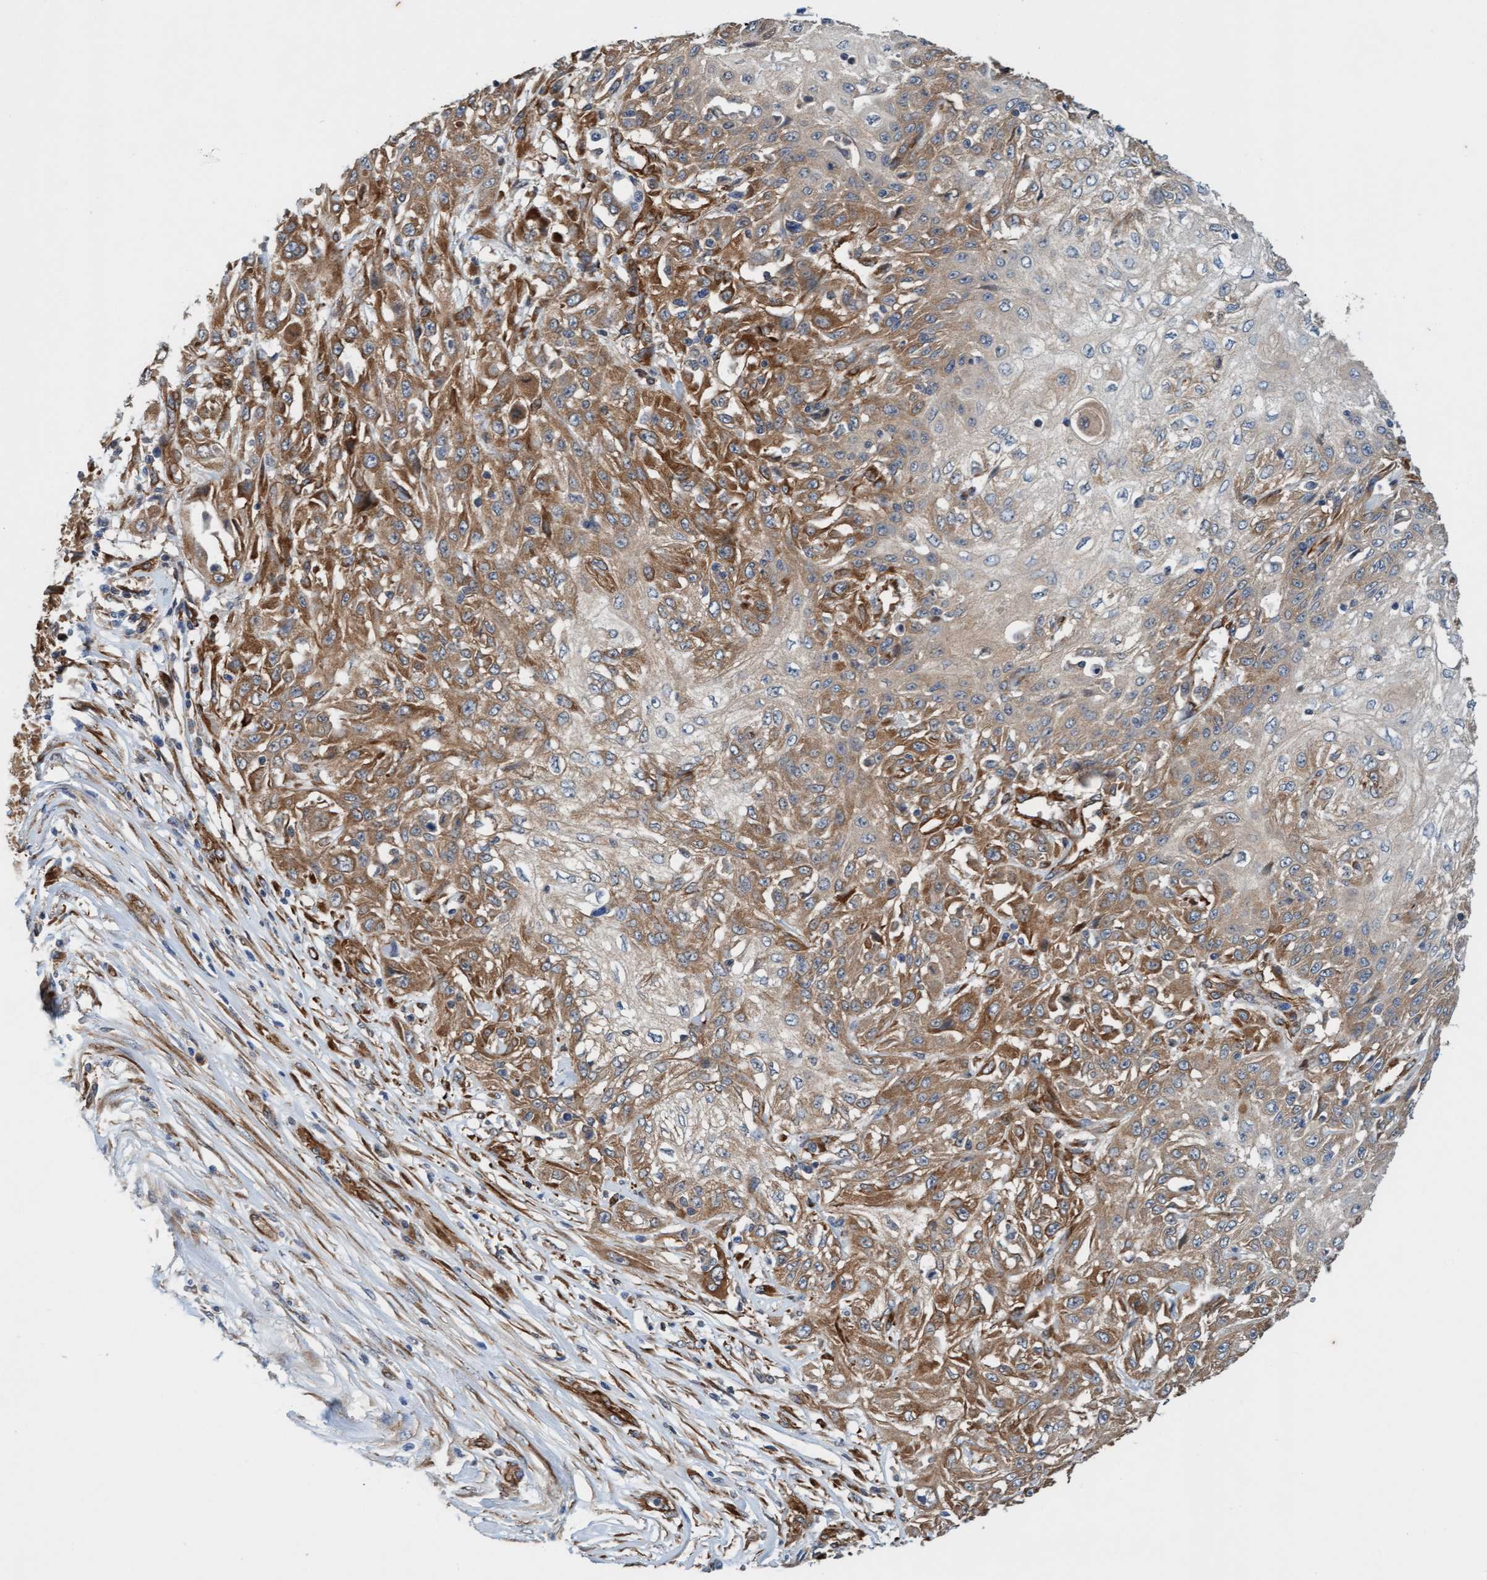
{"staining": {"intensity": "moderate", "quantity": "25%-75%", "location": "cytoplasmic/membranous"}, "tissue": "skin cancer", "cell_type": "Tumor cells", "image_type": "cancer", "snomed": [{"axis": "morphology", "description": "Squamous cell carcinoma, NOS"}, {"axis": "morphology", "description": "Squamous cell carcinoma, metastatic, NOS"}, {"axis": "topography", "description": "Skin"}, {"axis": "topography", "description": "Lymph node"}], "caption": "Tumor cells demonstrate moderate cytoplasmic/membranous positivity in approximately 25%-75% of cells in skin cancer (squamous cell carcinoma).", "gene": "FMNL3", "patient": {"sex": "male", "age": 75}}